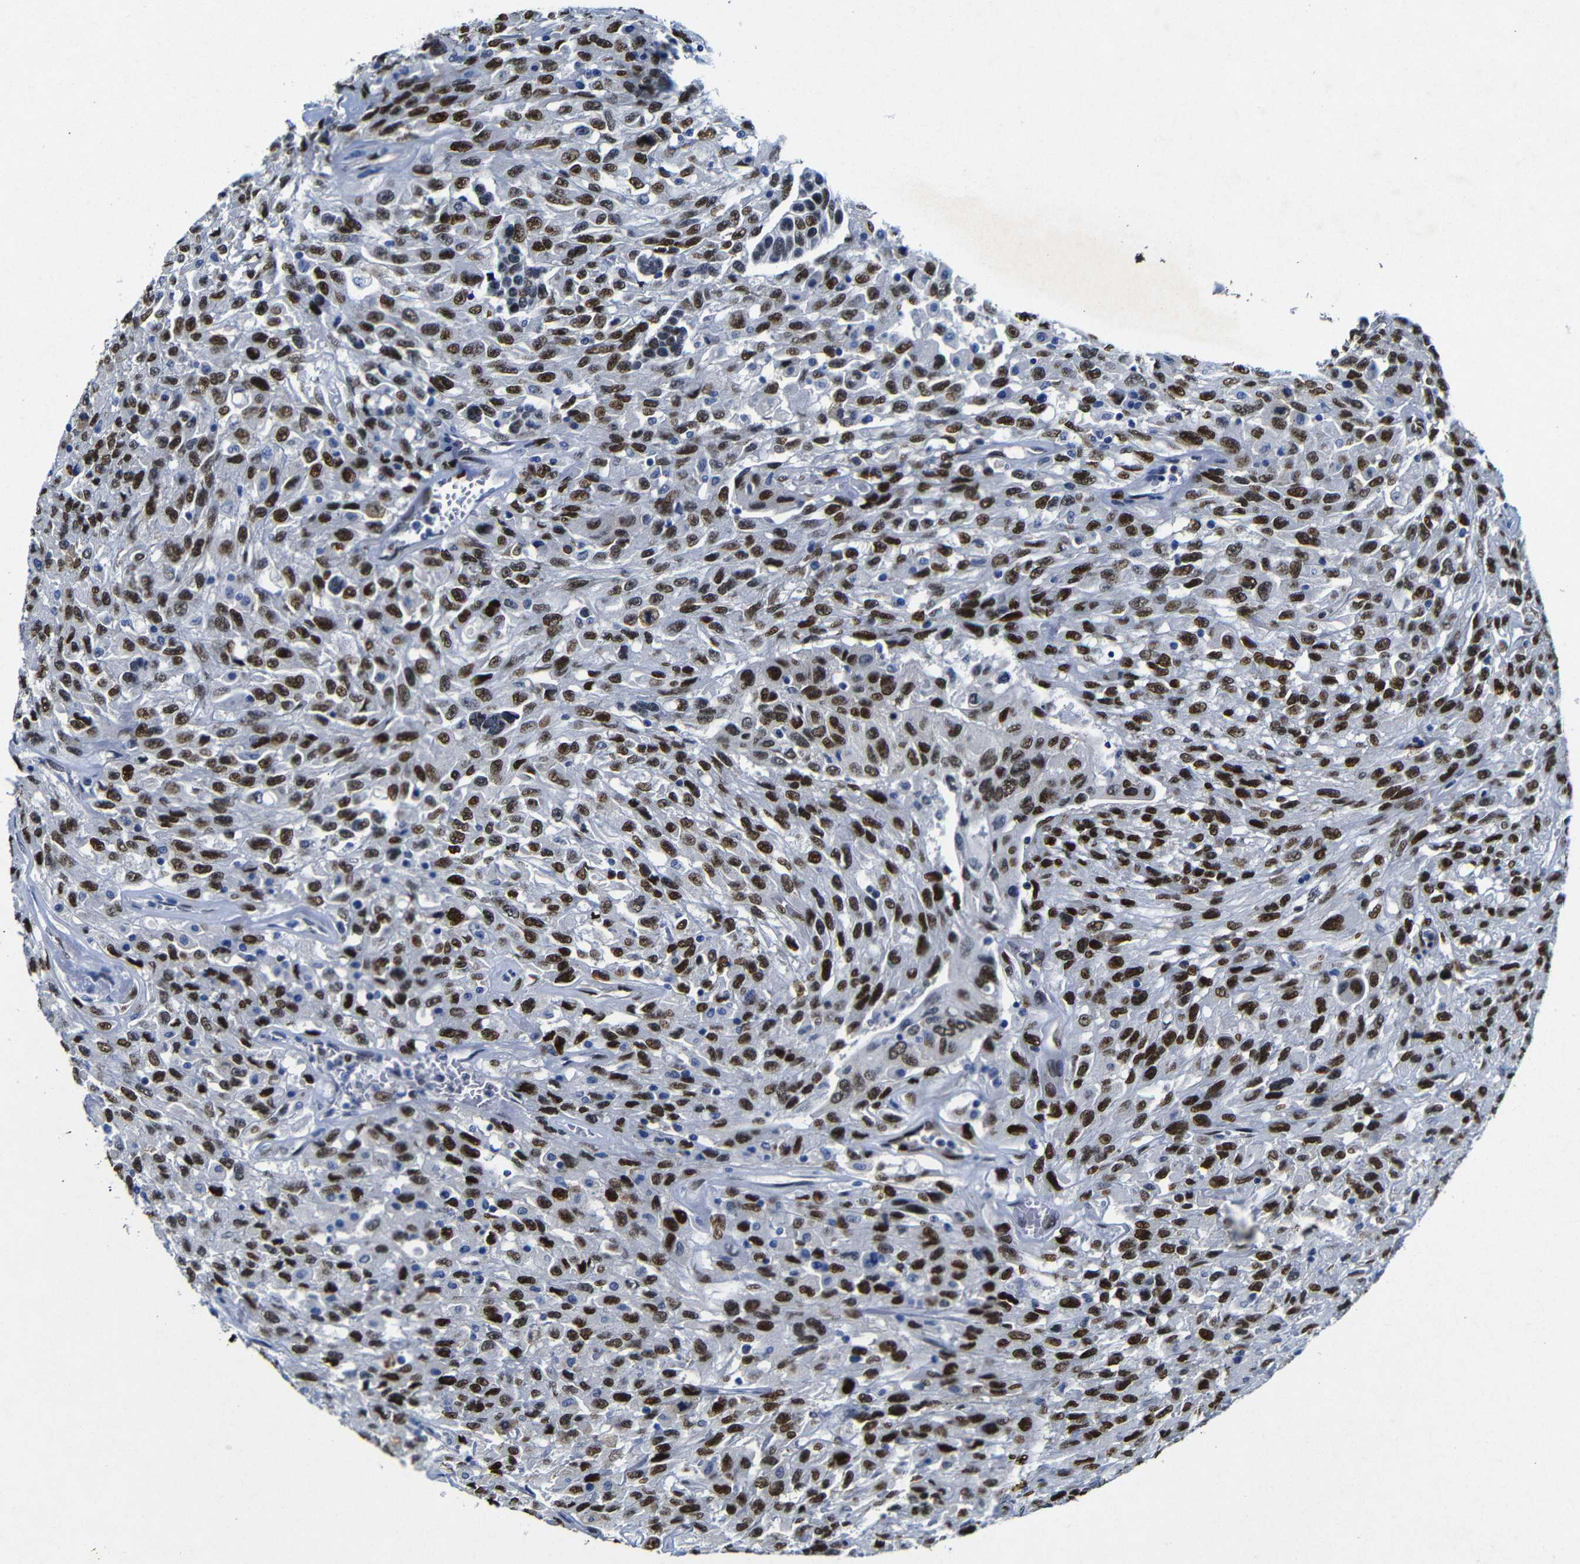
{"staining": {"intensity": "strong", "quantity": ">75%", "location": "nuclear"}, "tissue": "urothelial cancer", "cell_type": "Tumor cells", "image_type": "cancer", "snomed": [{"axis": "morphology", "description": "Urothelial carcinoma, High grade"}, {"axis": "topography", "description": "Urinary bladder"}], "caption": "Human urothelial carcinoma (high-grade) stained for a protein (brown) displays strong nuclear positive staining in about >75% of tumor cells.", "gene": "FOSL2", "patient": {"sex": "male", "age": 66}}